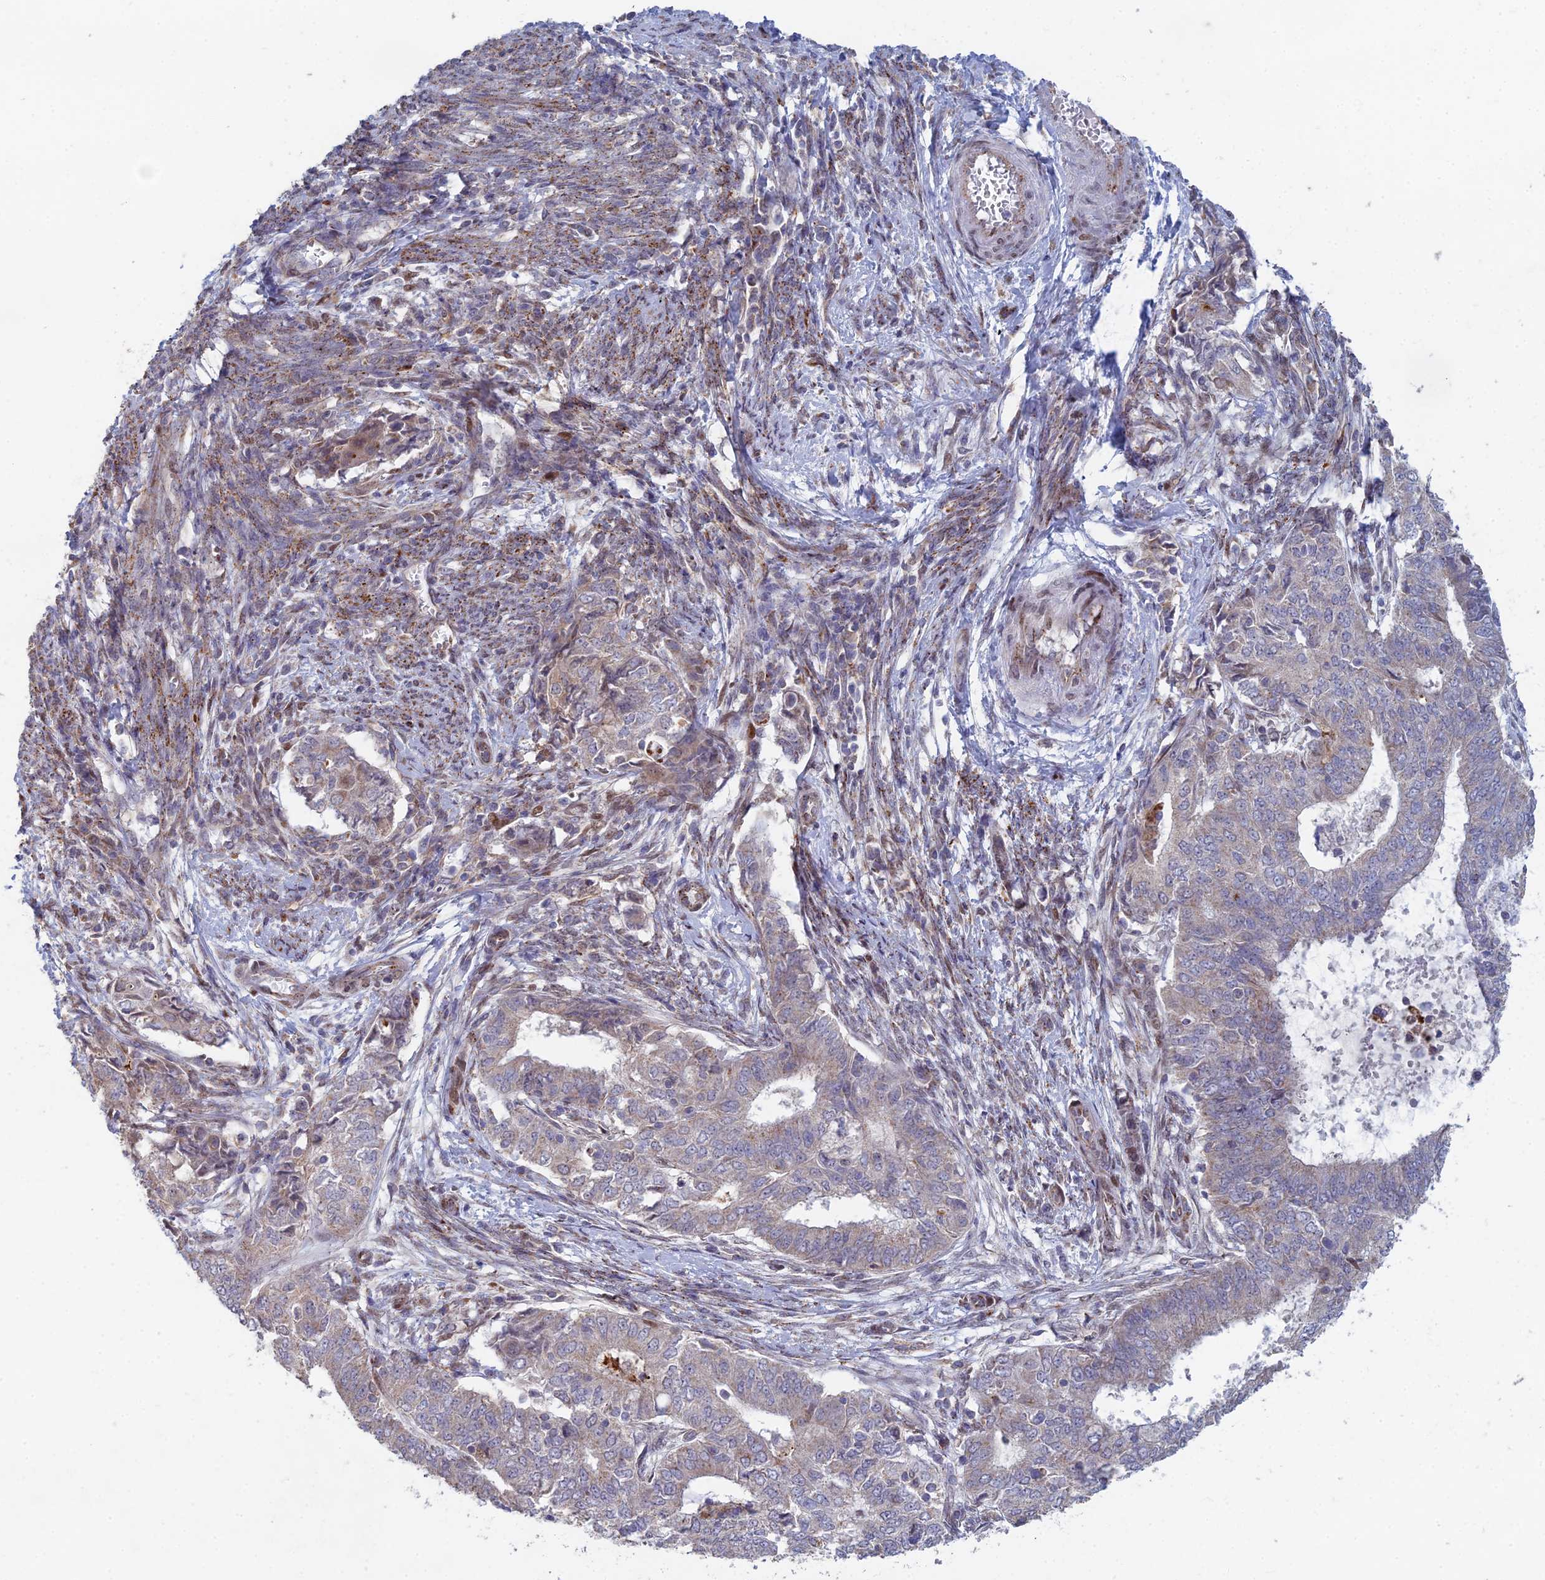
{"staining": {"intensity": "weak", "quantity": "<25%", "location": "cytoplasmic/membranous"}, "tissue": "endometrial cancer", "cell_type": "Tumor cells", "image_type": "cancer", "snomed": [{"axis": "morphology", "description": "Adenocarcinoma, NOS"}, {"axis": "topography", "description": "Endometrium"}], "caption": "This image is of adenocarcinoma (endometrial) stained with immunohistochemistry (IHC) to label a protein in brown with the nuclei are counter-stained blue. There is no staining in tumor cells.", "gene": "FOXS1", "patient": {"sex": "female", "age": 62}}